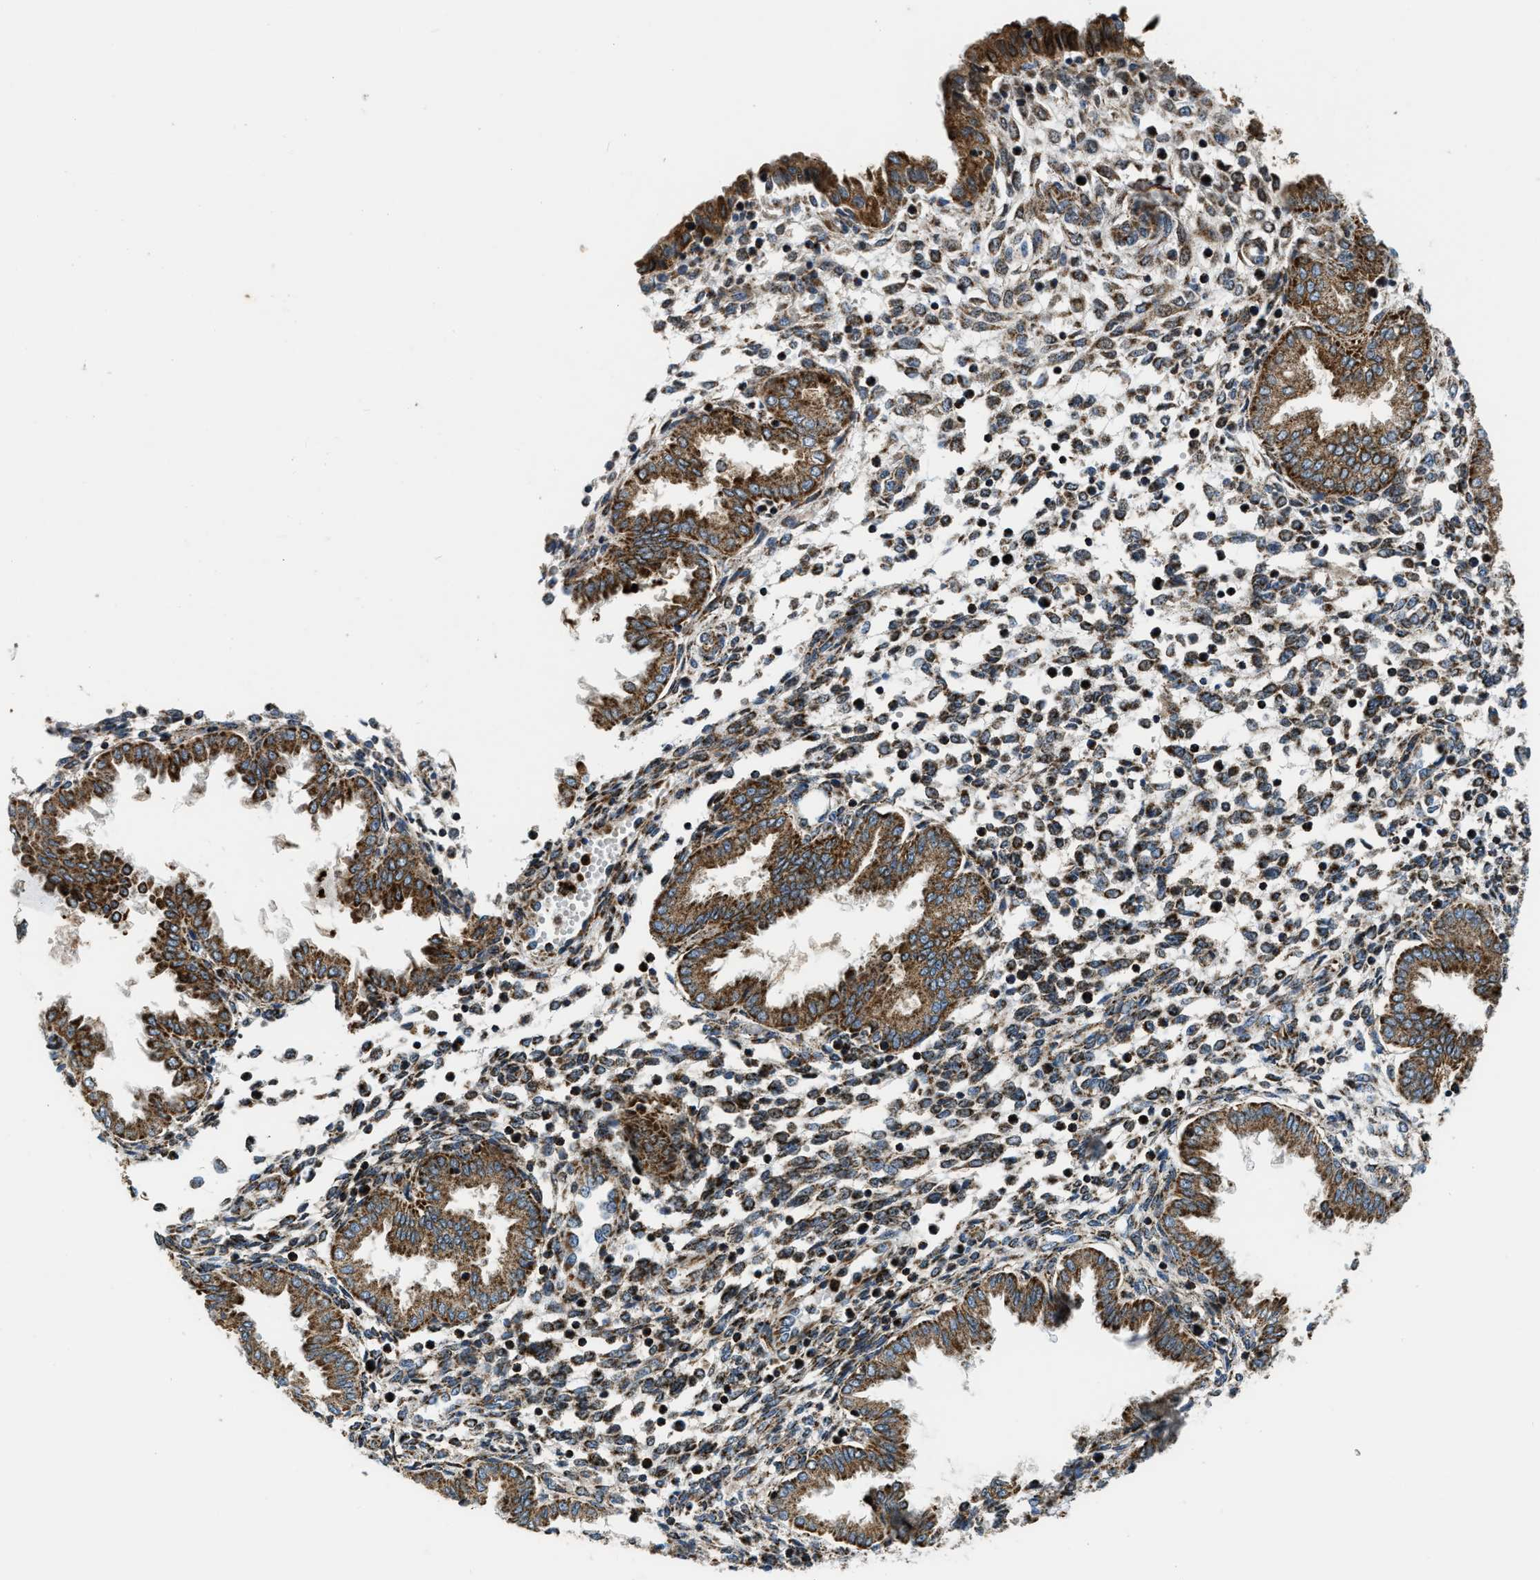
{"staining": {"intensity": "moderate", "quantity": ">75%", "location": "cytoplasmic/membranous"}, "tissue": "endometrium", "cell_type": "Cells in endometrial stroma", "image_type": "normal", "snomed": [{"axis": "morphology", "description": "Normal tissue, NOS"}, {"axis": "topography", "description": "Endometrium"}], "caption": "Endometrium stained with a brown dye exhibits moderate cytoplasmic/membranous positive staining in approximately >75% of cells in endometrial stroma.", "gene": "GSDME", "patient": {"sex": "female", "age": 33}}